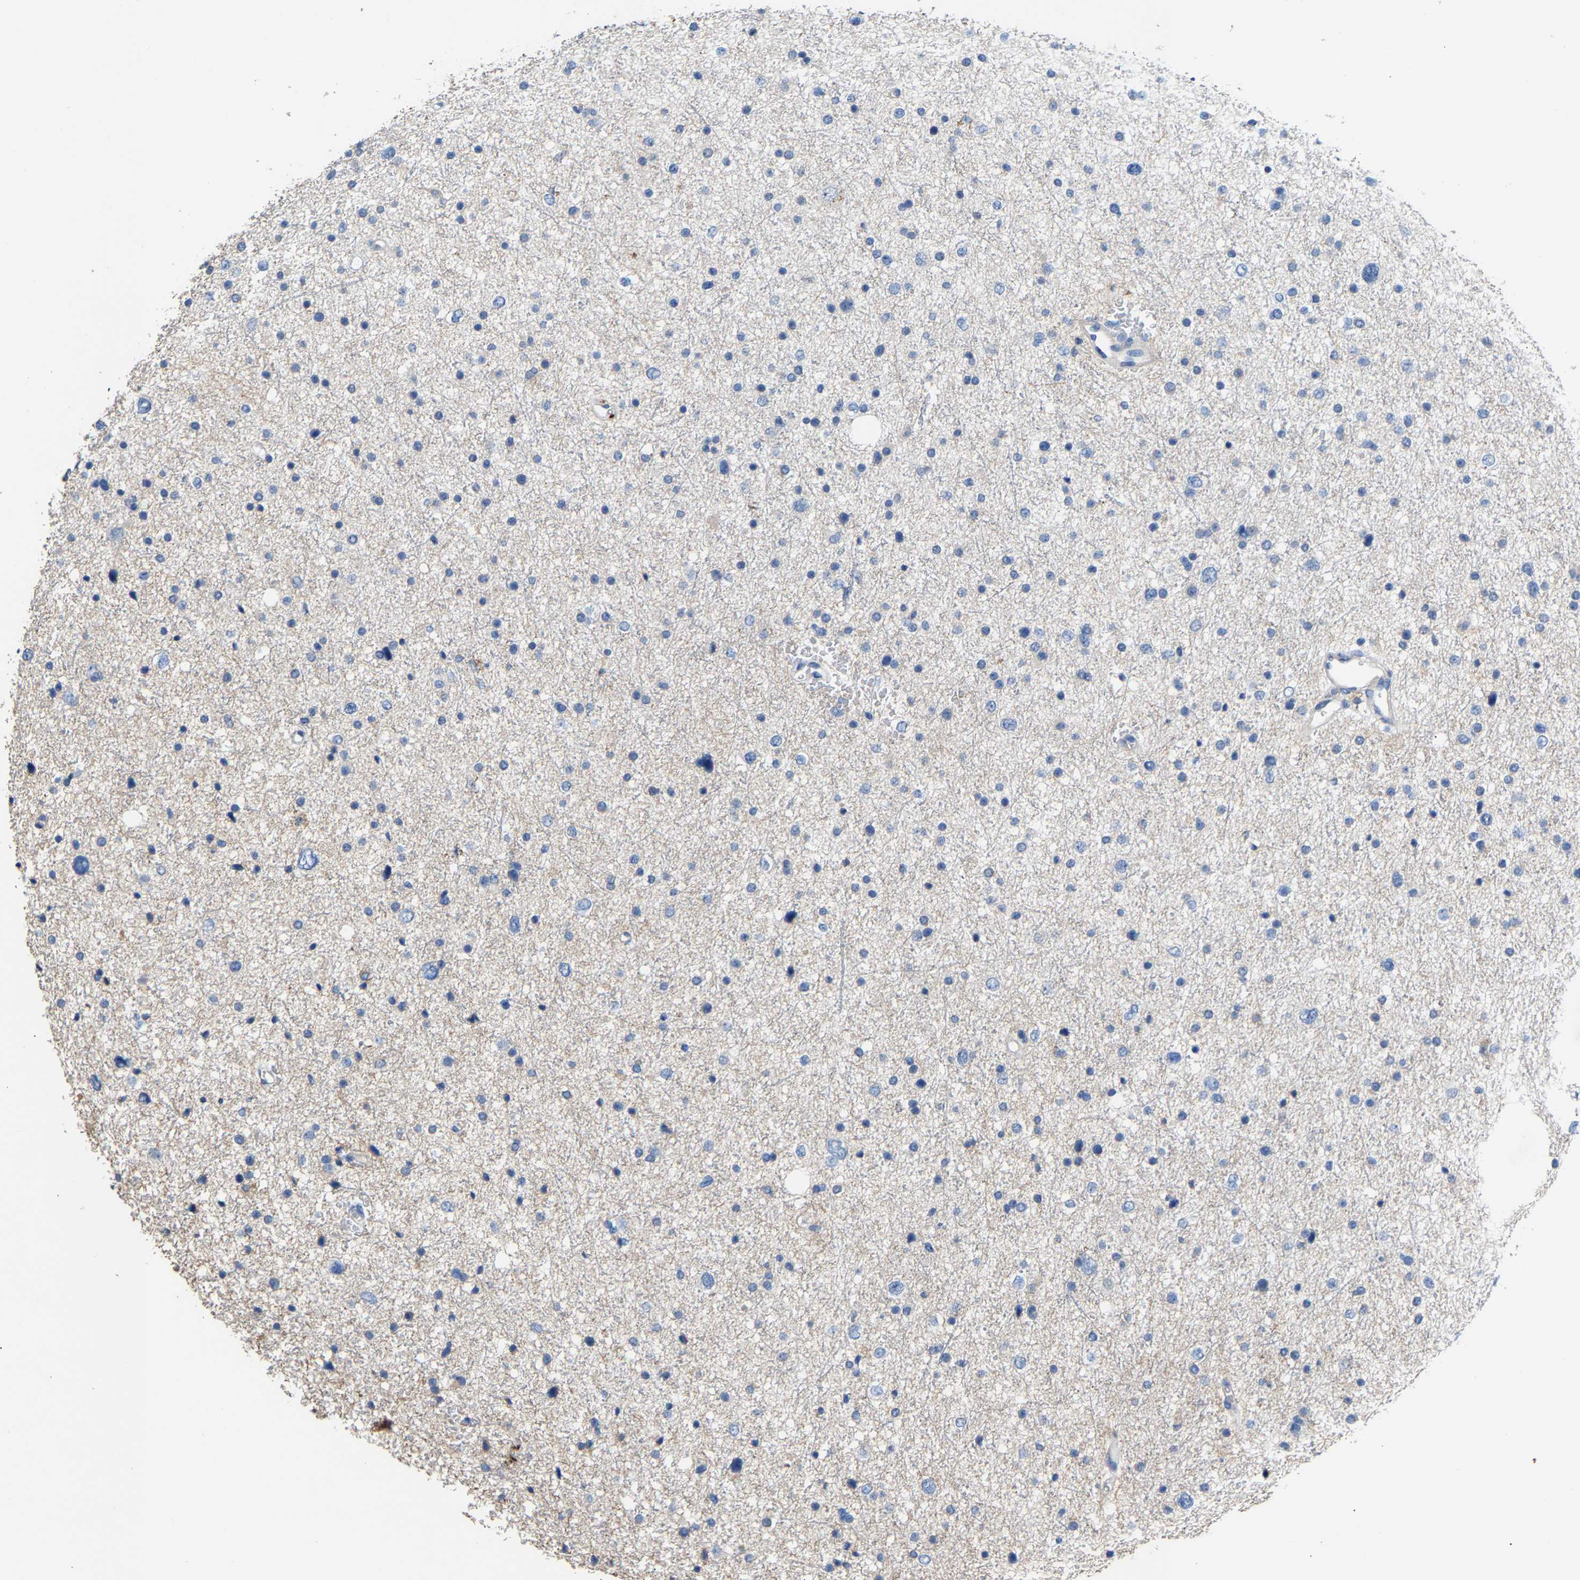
{"staining": {"intensity": "negative", "quantity": "none", "location": "none"}, "tissue": "glioma", "cell_type": "Tumor cells", "image_type": "cancer", "snomed": [{"axis": "morphology", "description": "Glioma, malignant, Low grade"}, {"axis": "topography", "description": "Brain"}], "caption": "DAB (3,3'-diaminobenzidine) immunohistochemical staining of glioma exhibits no significant staining in tumor cells. (Stains: DAB (3,3'-diaminobenzidine) IHC with hematoxylin counter stain, Microscopy: brightfield microscopy at high magnification).", "gene": "CCDC171", "patient": {"sex": "female", "age": 37}}